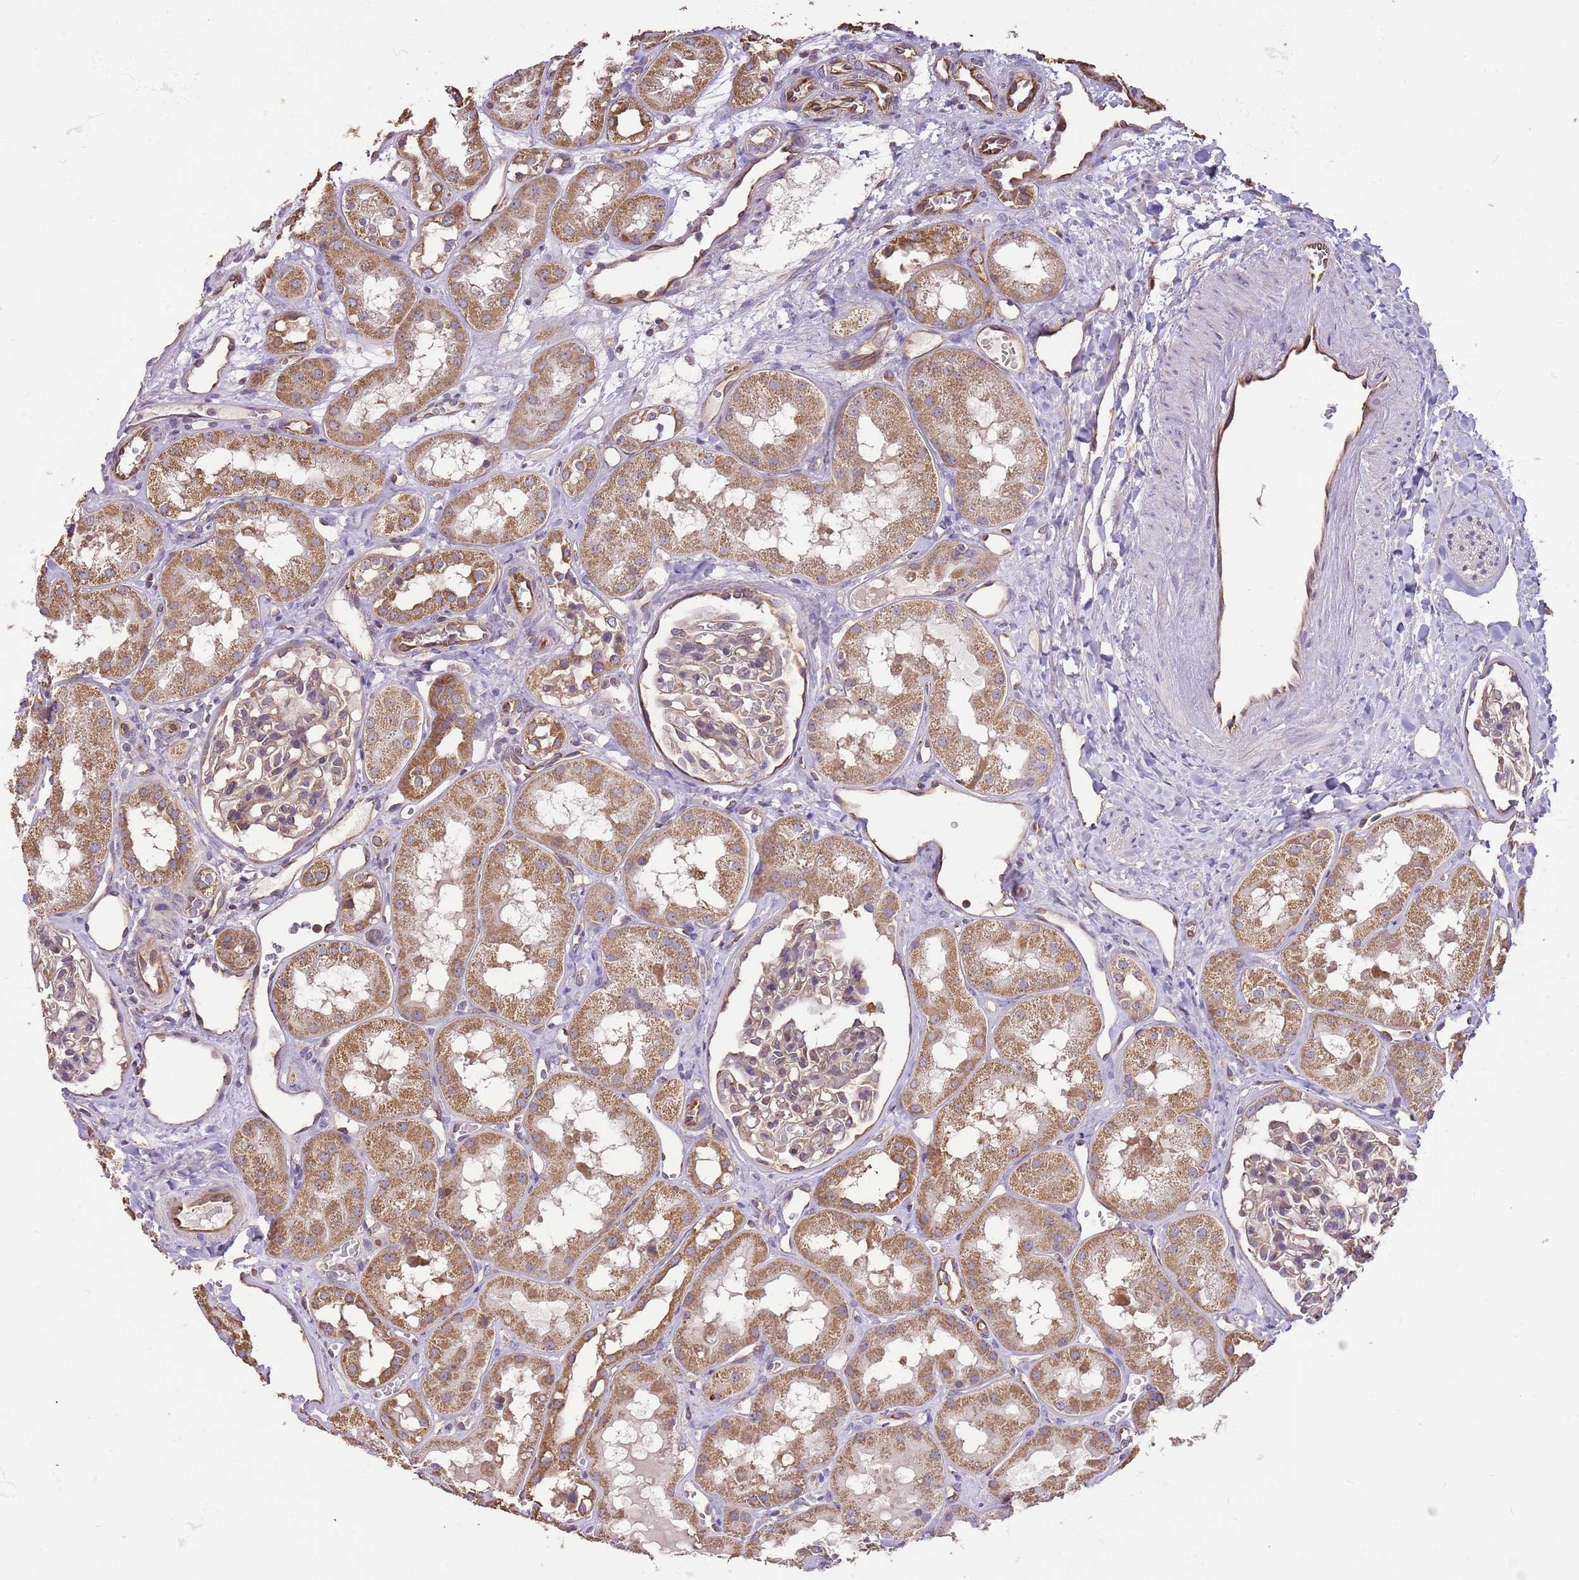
{"staining": {"intensity": "weak", "quantity": ">75%", "location": "cytoplasmic/membranous"}, "tissue": "kidney", "cell_type": "Cells in glomeruli", "image_type": "normal", "snomed": [{"axis": "morphology", "description": "Normal tissue, NOS"}, {"axis": "topography", "description": "Kidney"}], "caption": "Kidney was stained to show a protein in brown. There is low levels of weak cytoplasmic/membranous expression in about >75% of cells in glomeruli. (Brightfield microscopy of DAB IHC at high magnification).", "gene": "DOCK9", "patient": {"sex": "male", "age": 16}}